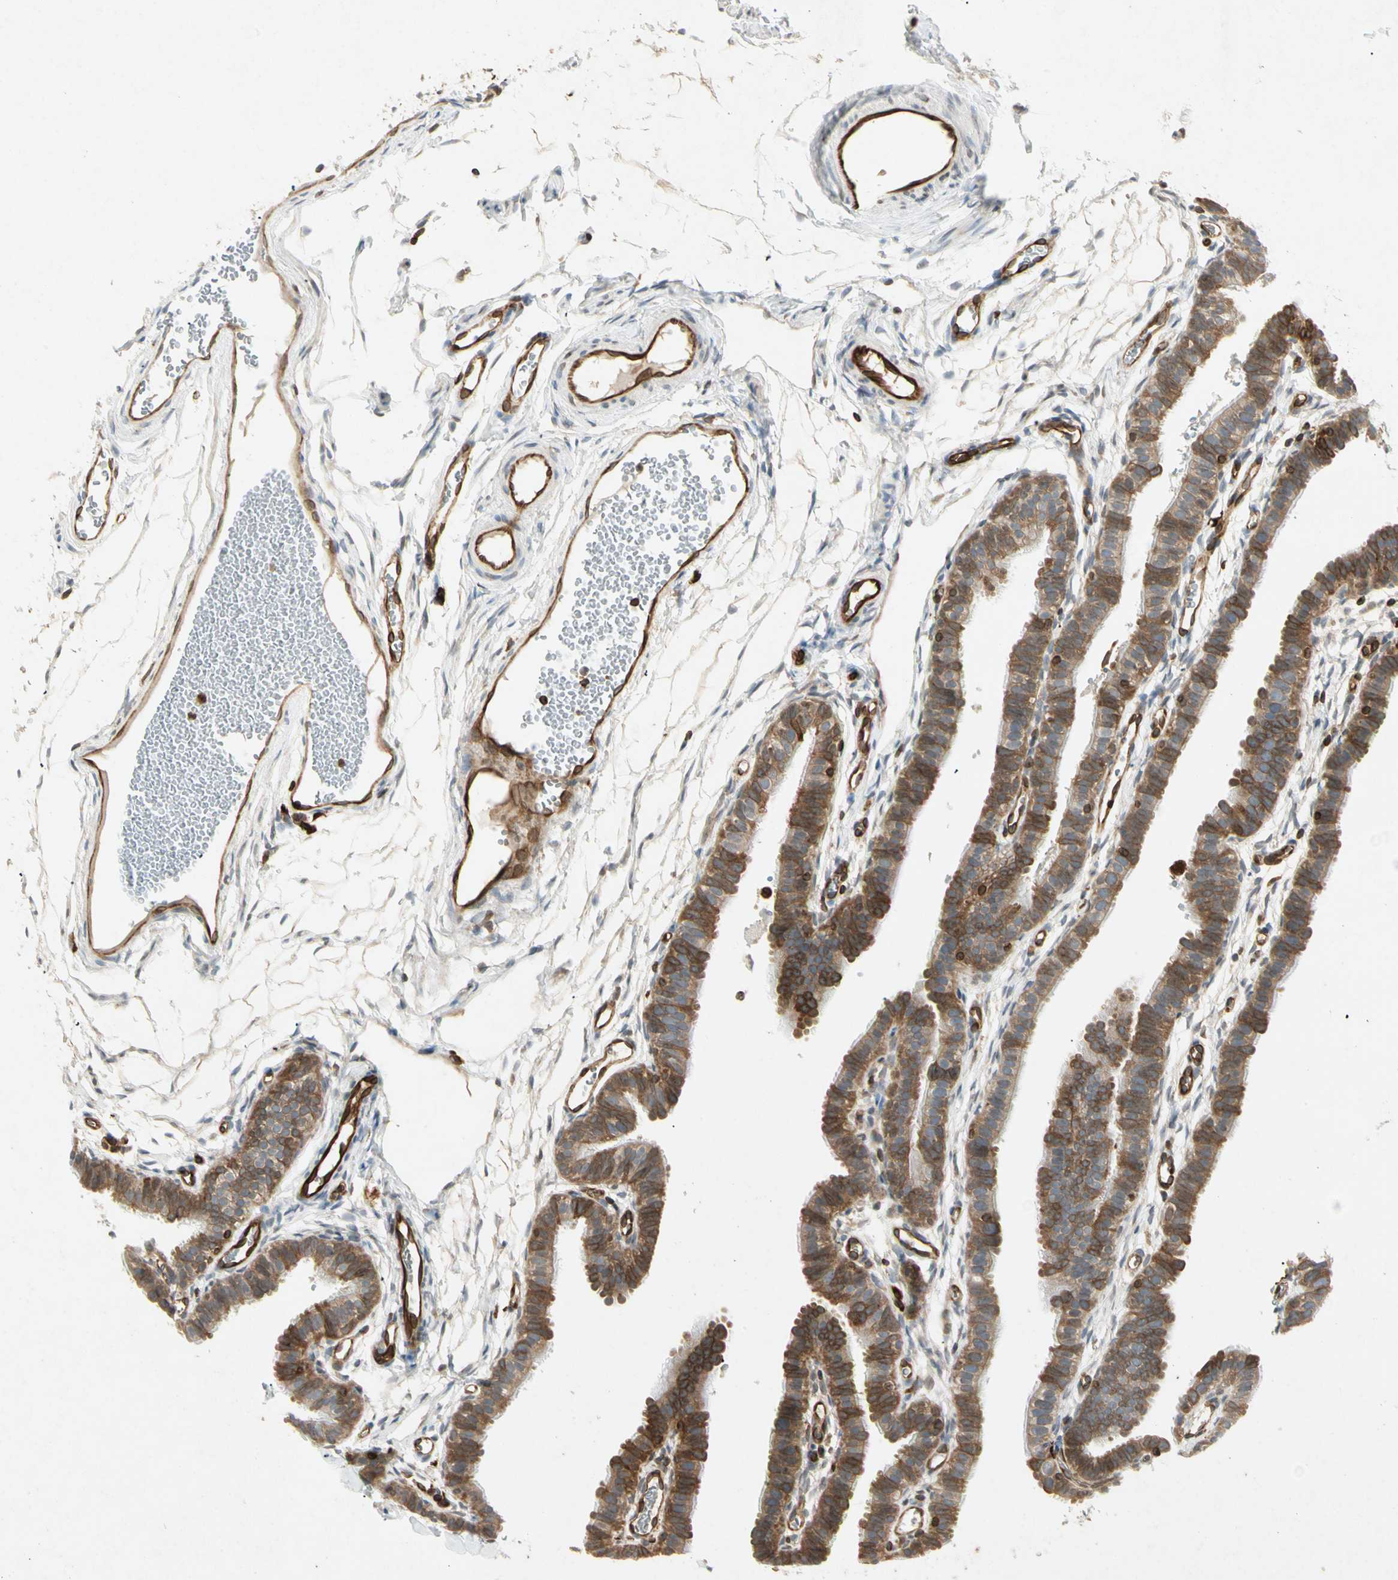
{"staining": {"intensity": "moderate", "quantity": ">75%", "location": "cytoplasmic/membranous"}, "tissue": "fallopian tube", "cell_type": "Glandular cells", "image_type": "normal", "snomed": [{"axis": "morphology", "description": "Normal tissue, NOS"}, {"axis": "topography", "description": "Fallopian tube"}, {"axis": "topography", "description": "Placenta"}], "caption": "A brown stain highlights moderate cytoplasmic/membranous staining of a protein in glandular cells of normal fallopian tube.", "gene": "TAPBP", "patient": {"sex": "female", "age": 34}}